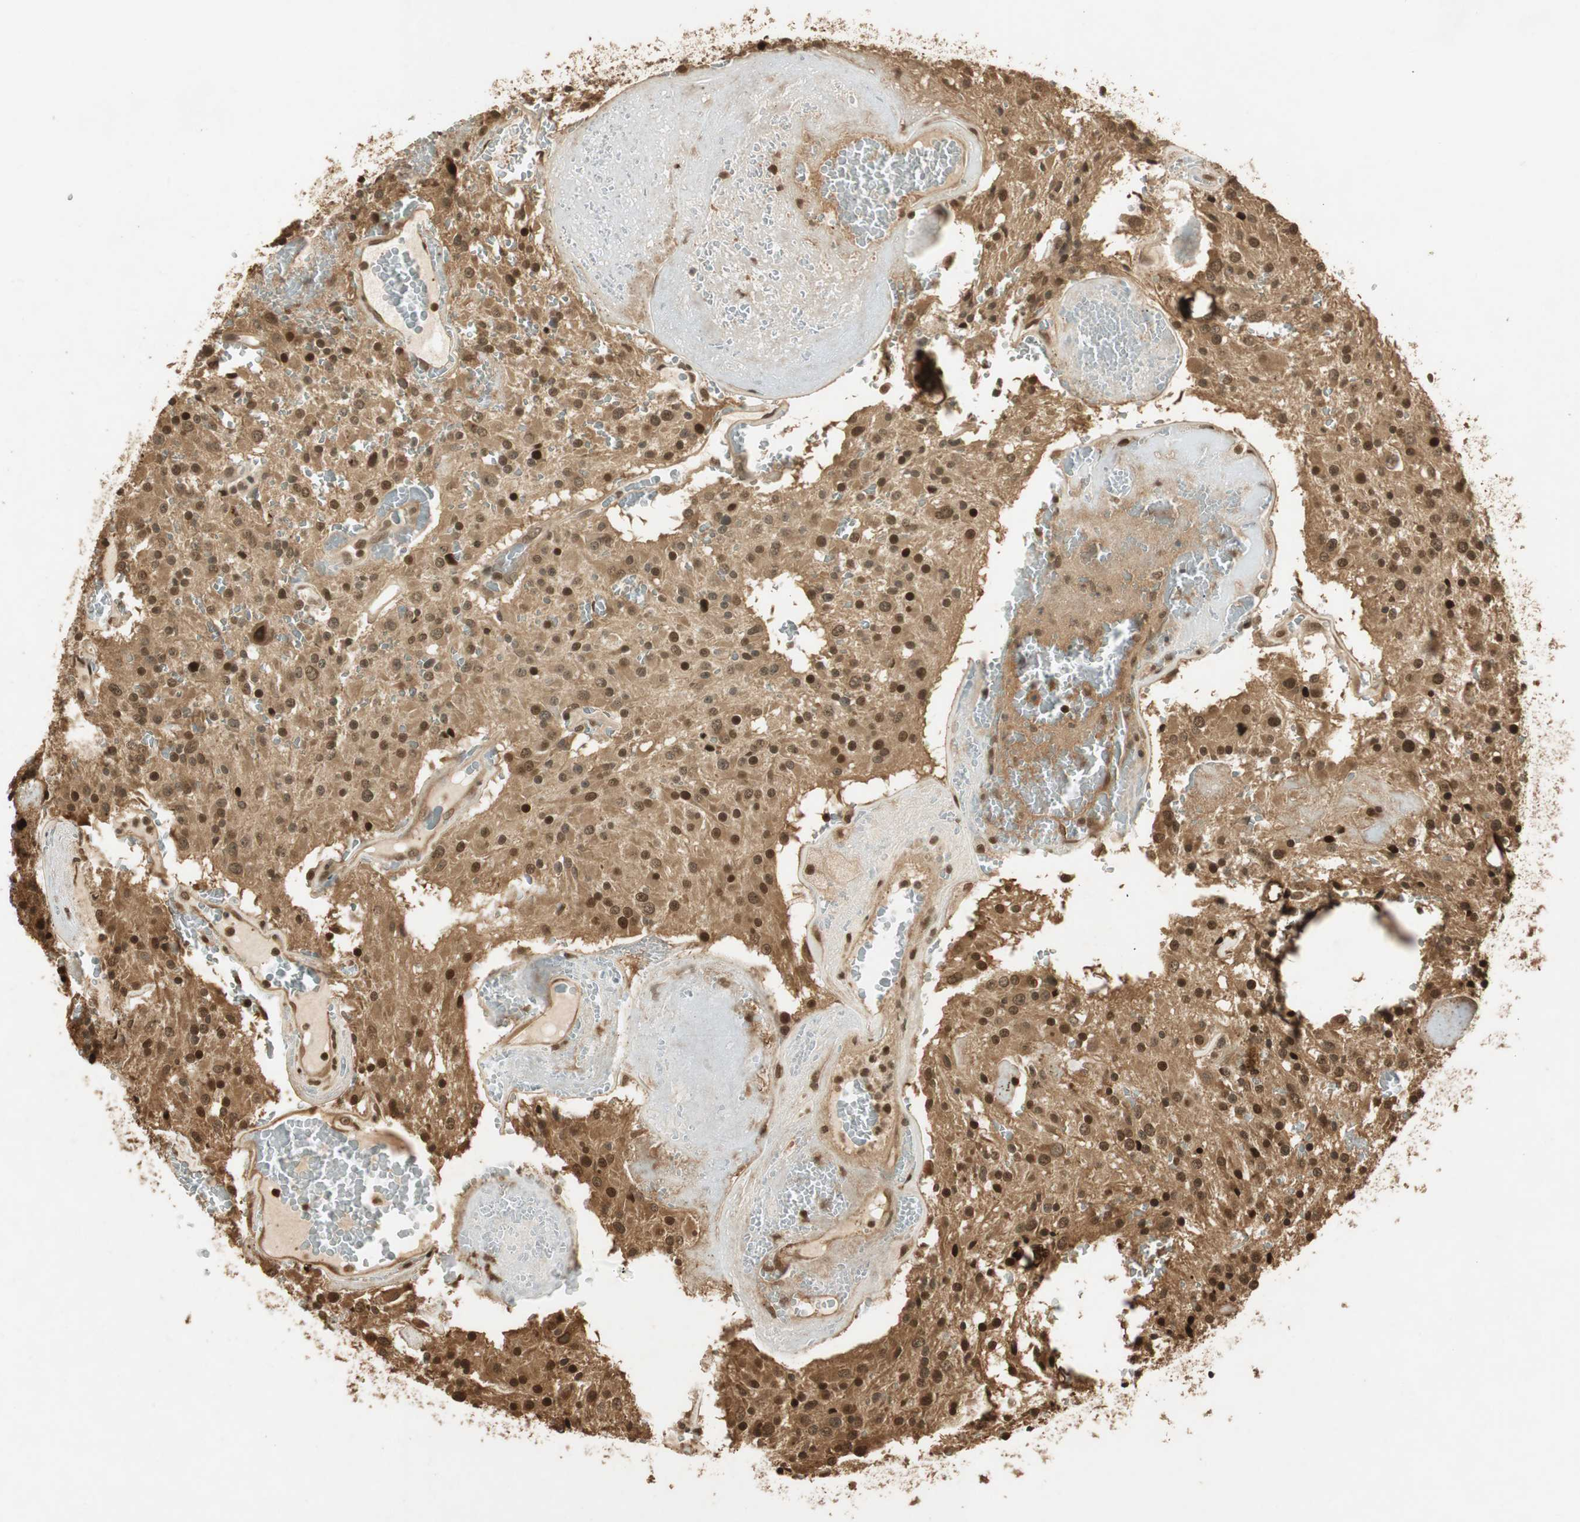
{"staining": {"intensity": "strong", "quantity": ">75%", "location": "cytoplasmic/membranous,nuclear"}, "tissue": "glioma", "cell_type": "Tumor cells", "image_type": "cancer", "snomed": [{"axis": "morphology", "description": "Glioma, malignant, Low grade"}, {"axis": "topography", "description": "Brain"}], "caption": "A histopathology image showing strong cytoplasmic/membranous and nuclear positivity in approximately >75% of tumor cells in glioma, as visualized by brown immunohistochemical staining.", "gene": "RPA3", "patient": {"sex": "male", "age": 58}}